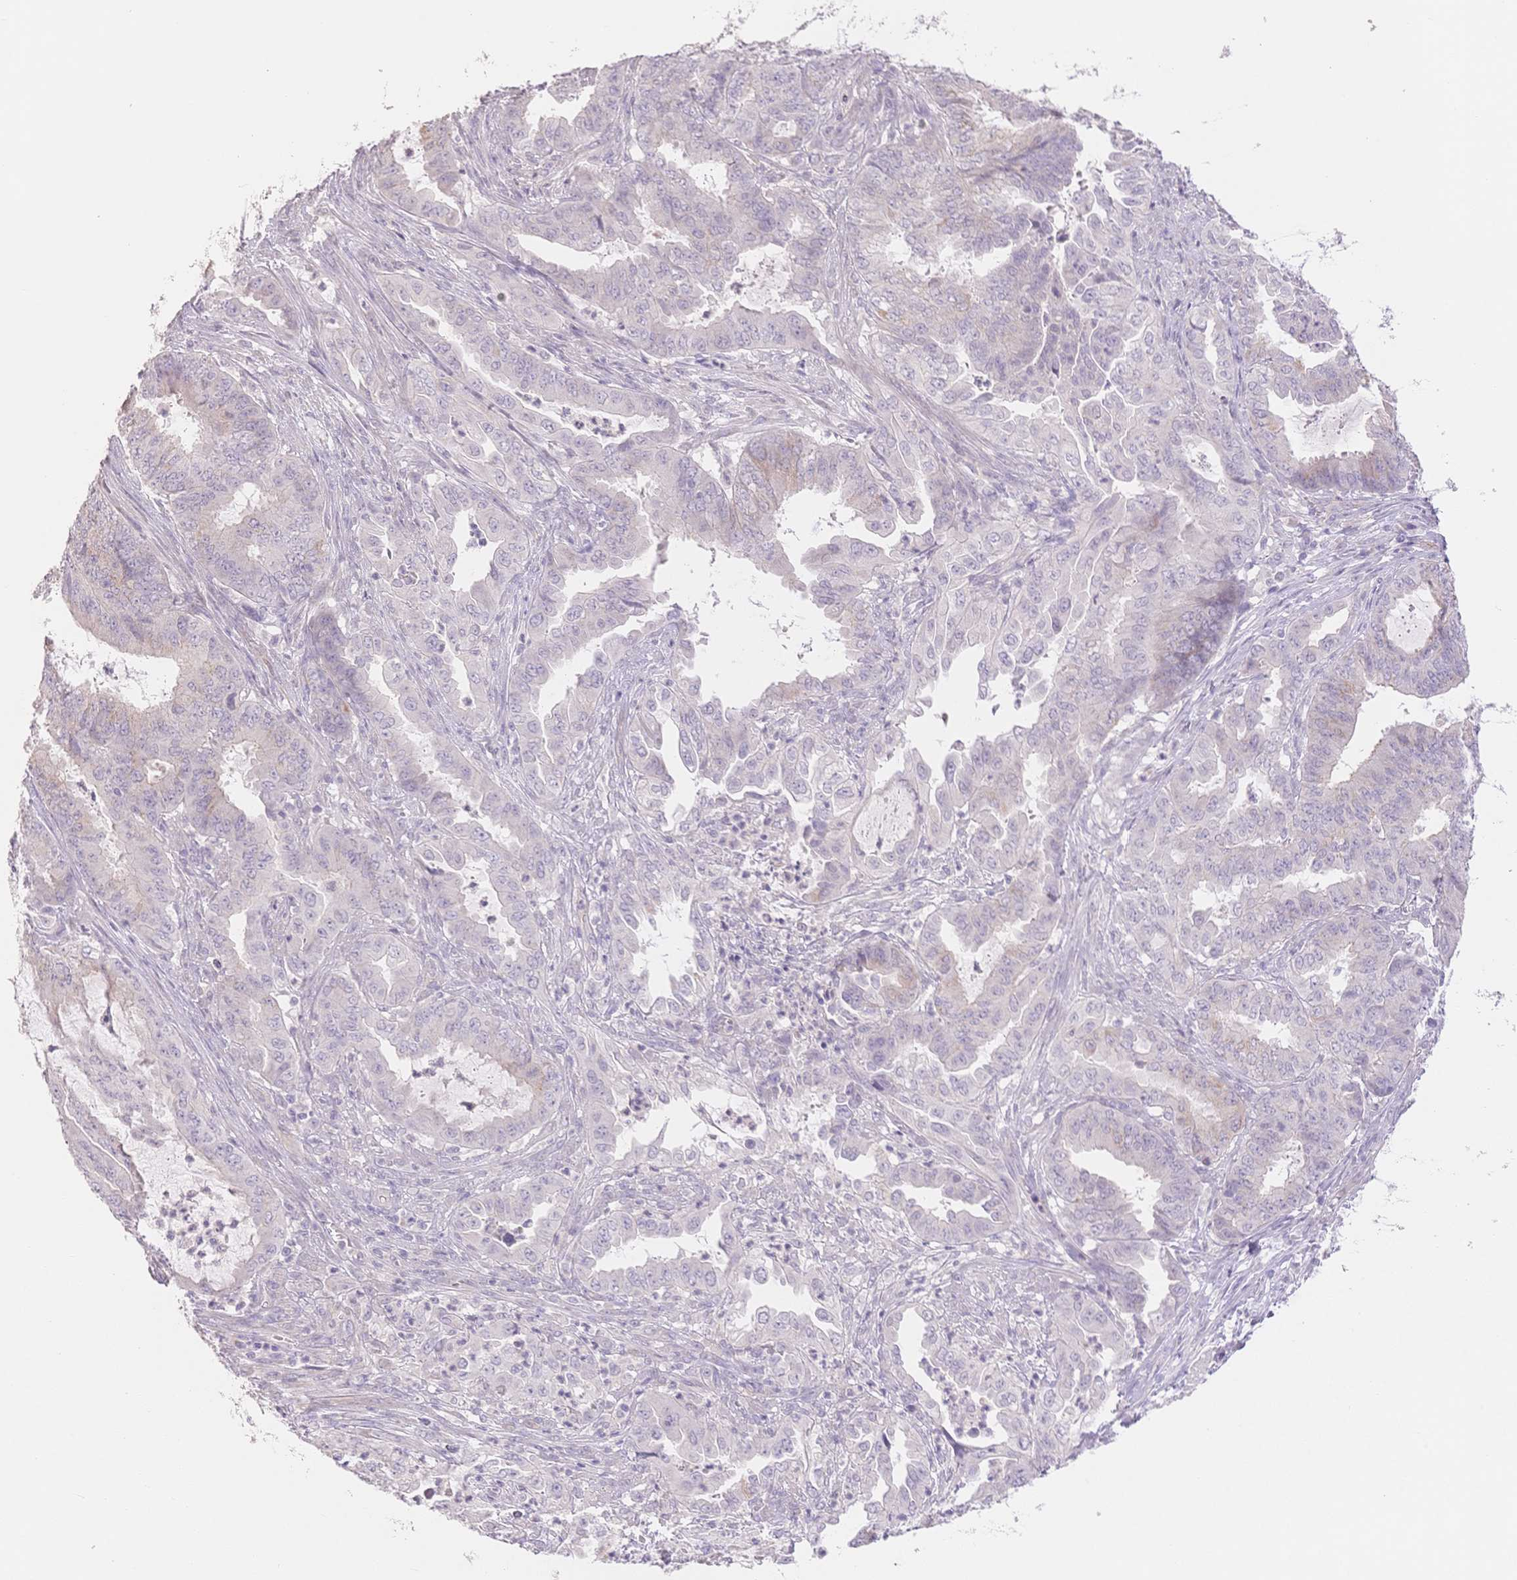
{"staining": {"intensity": "weak", "quantity": "<25%", "location": "cytoplasmic/membranous"}, "tissue": "endometrial cancer", "cell_type": "Tumor cells", "image_type": "cancer", "snomed": [{"axis": "morphology", "description": "Adenocarcinoma, NOS"}, {"axis": "topography", "description": "Endometrium"}], "caption": "Immunohistochemical staining of endometrial cancer displays no significant expression in tumor cells.", "gene": "SUV39H2", "patient": {"sex": "female", "age": 51}}